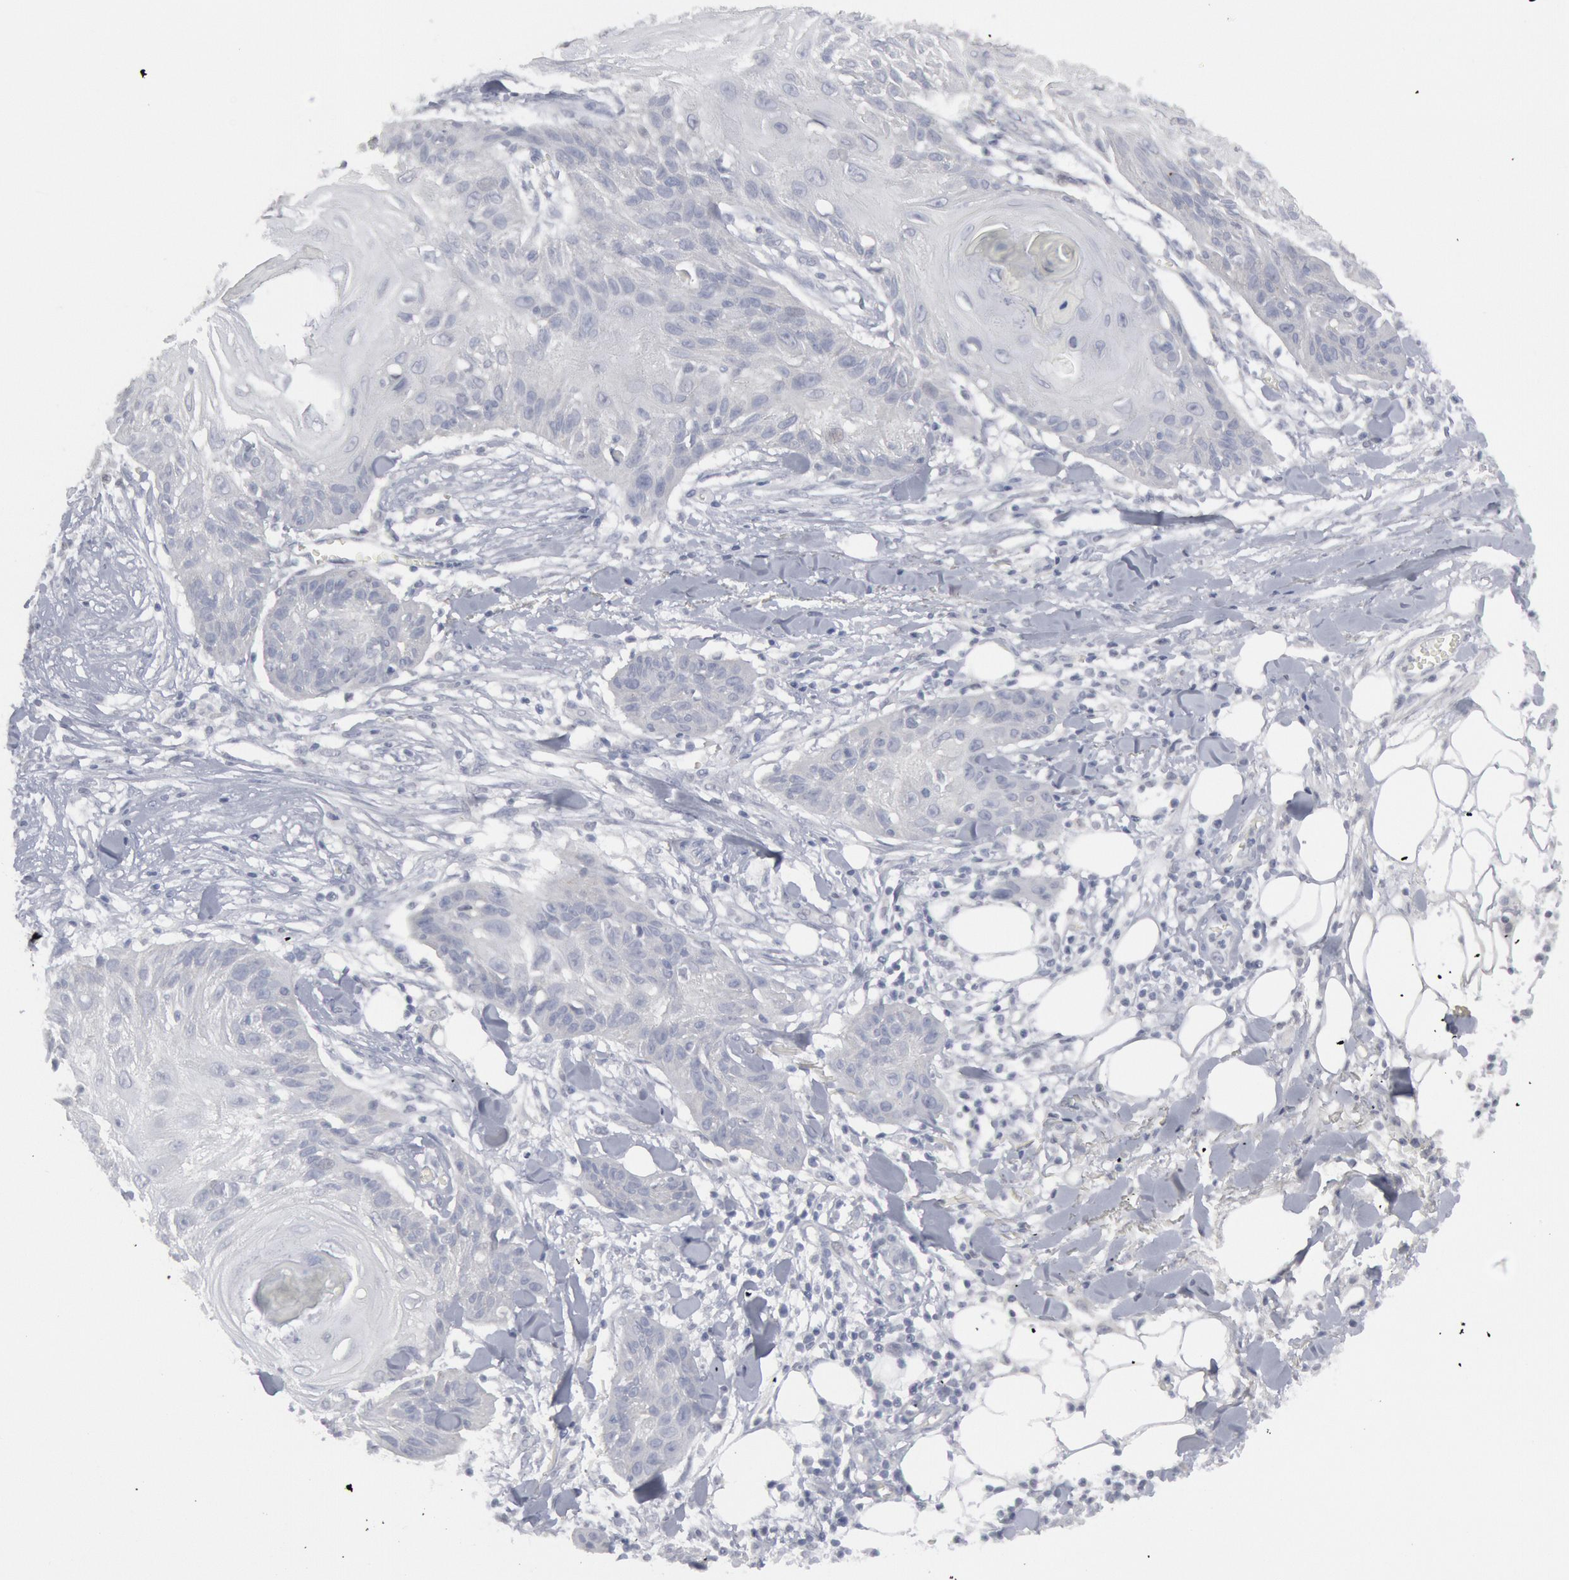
{"staining": {"intensity": "negative", "quantity": "none", "location": "none"}, "tissue": "skin cancer", "cell_type": "Tumor cells", "image_type": "cancer", "snomed": [{"axis": "morphology", "description": "Squamous cell carcinoma, NOS"}, {"axis": "topography", "description": "Skin"}], "caption": "Tumor cells show no significant expression in skin cancer (squamous cell carcinoma).", "gene": "DMC1", "patient": {"sex": "female", "age": 88}}